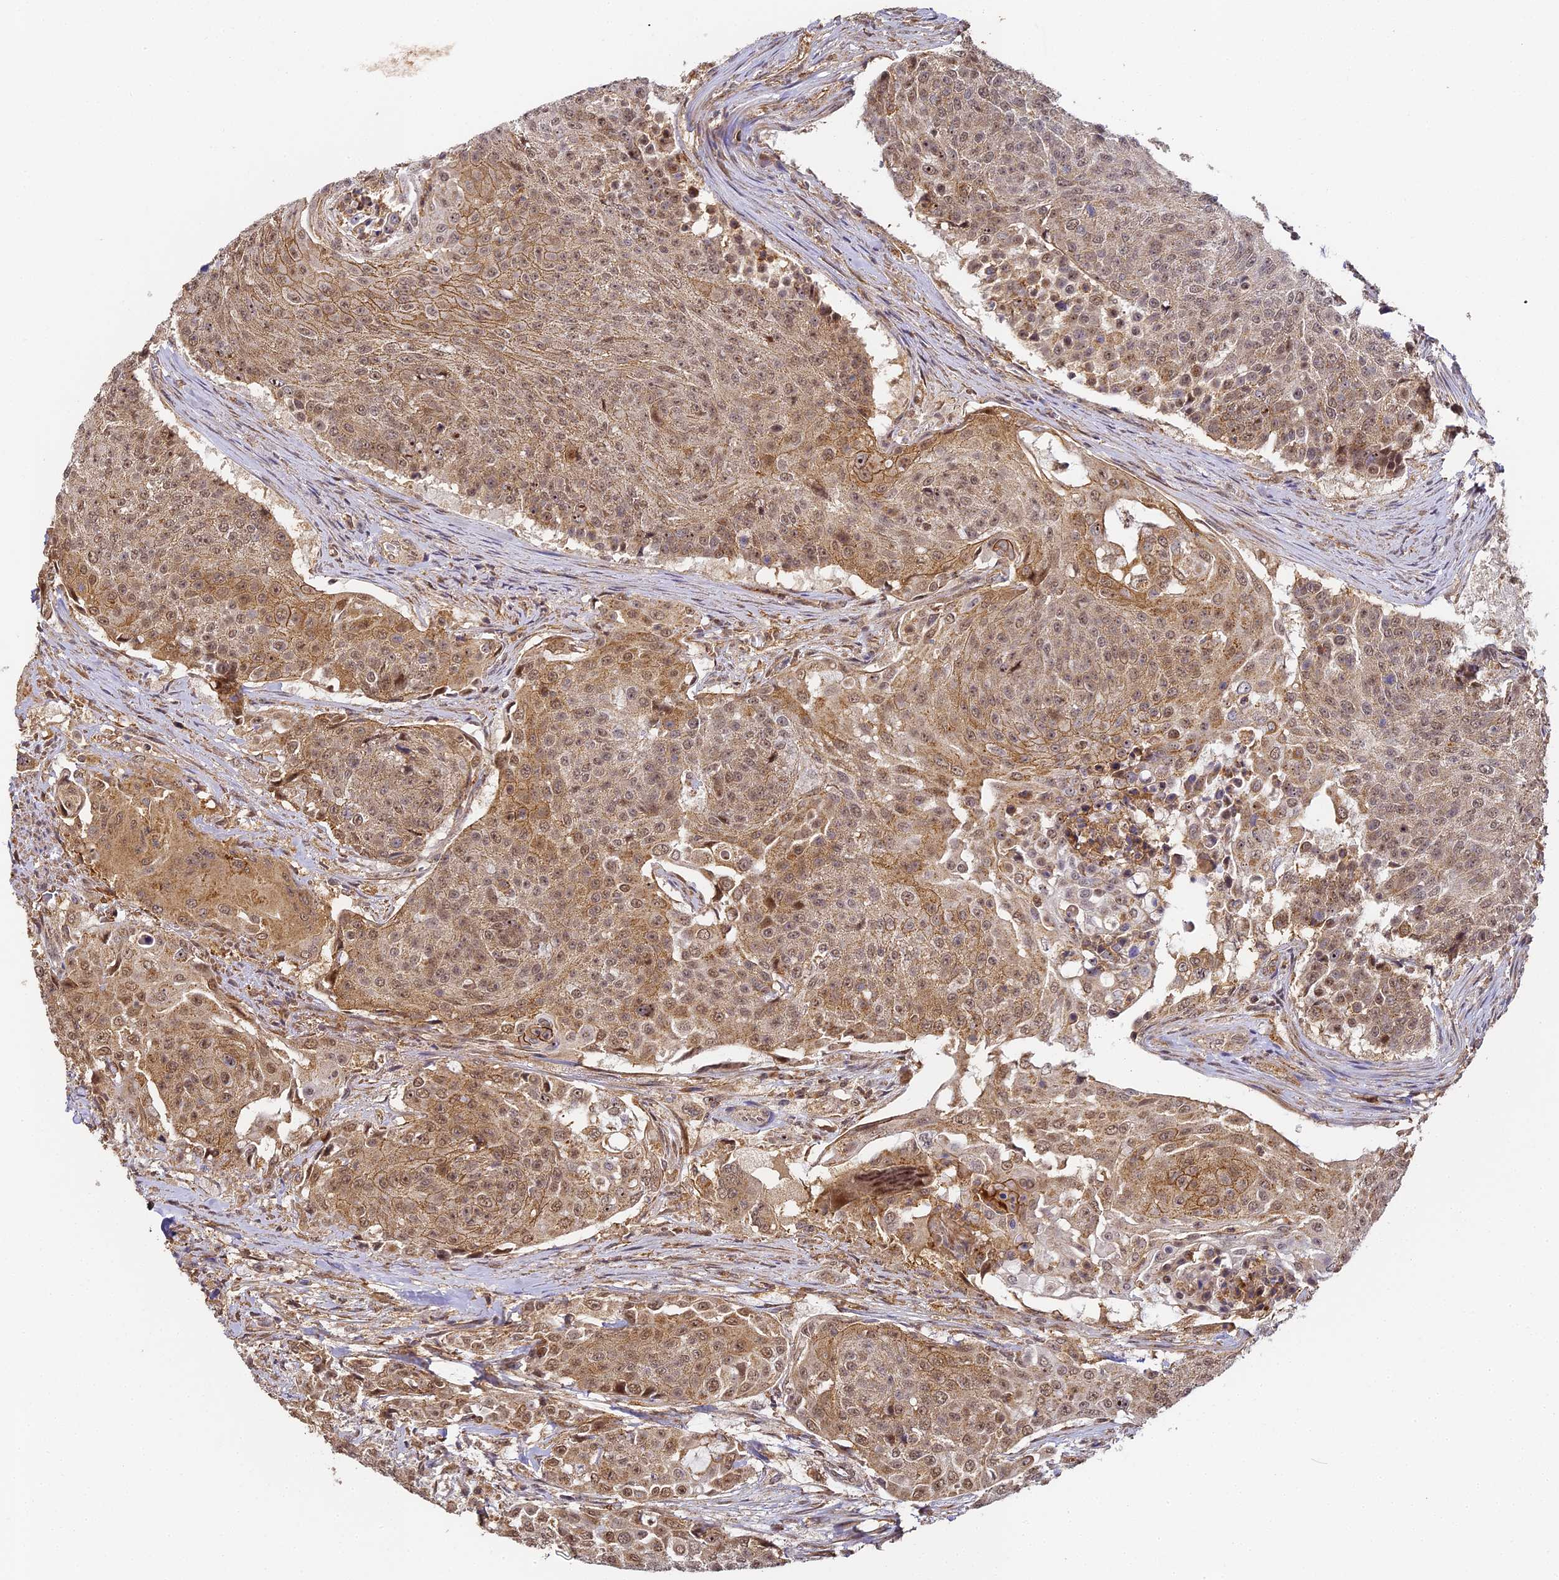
{"staining": {"intensity": "moderate", "quantity": ">75%", "location": "cytoplasmic/membranous,nuclear"}, "tissue": "urothelial cancer", "cell_type": "Tumor cells", "image_type": "cancer", "snomed": [{"axis": "morphology", "description": "Urothelial carcinoma, High grade"}, {"axis": "topography", "description": "Urinary bladder"}], "caption": "Immunohistochemical staining of urothelial cancer displays medium levels of moderate cytoplasmic/membranous and nuclear protein positivity in approximately >75% of tumor cells.", "gene": "ZNF443", "patient": {"sex": "female", "age": 63}}